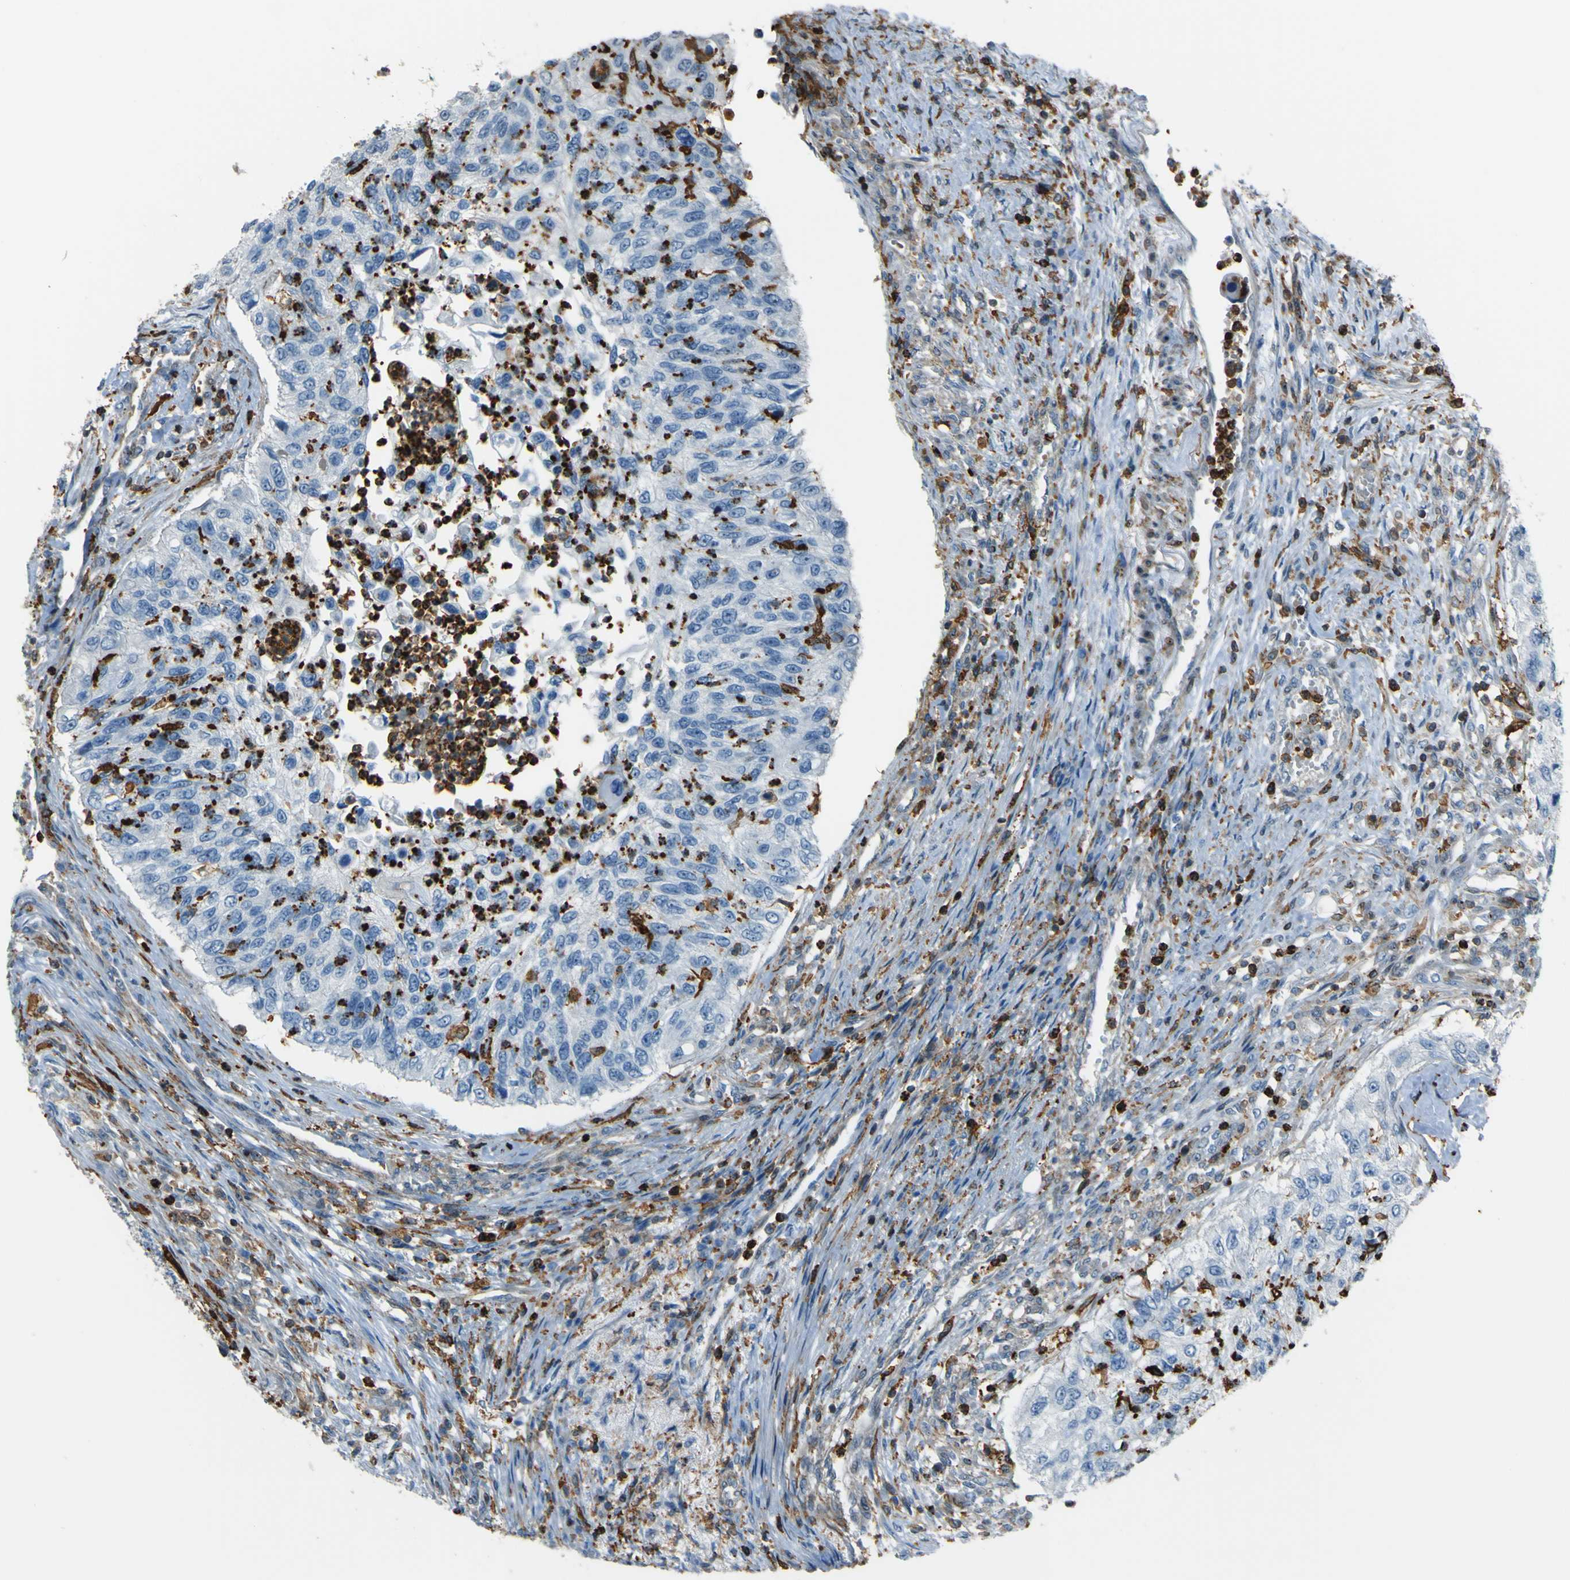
{"staining": {"intensity": "negative", "quantity": "none", "location": "none"}, "tissue": "urothelial cancer", "cell_type": "Tumor cells", "image_type": "cancer", "snomed": [{"axis": "morphology", "description": "Urothelial carcinoma, High grade"}, {"axis": "topography", "description": "Urinary bladder"}], "caption": "DAB immunohistochemical staining of human urothelial carcinoma (high-grade) demonstrates no significant staining in tumor cells.", "gene": "PCDHB5", "patient": {"sex": "female", "age": 60}}